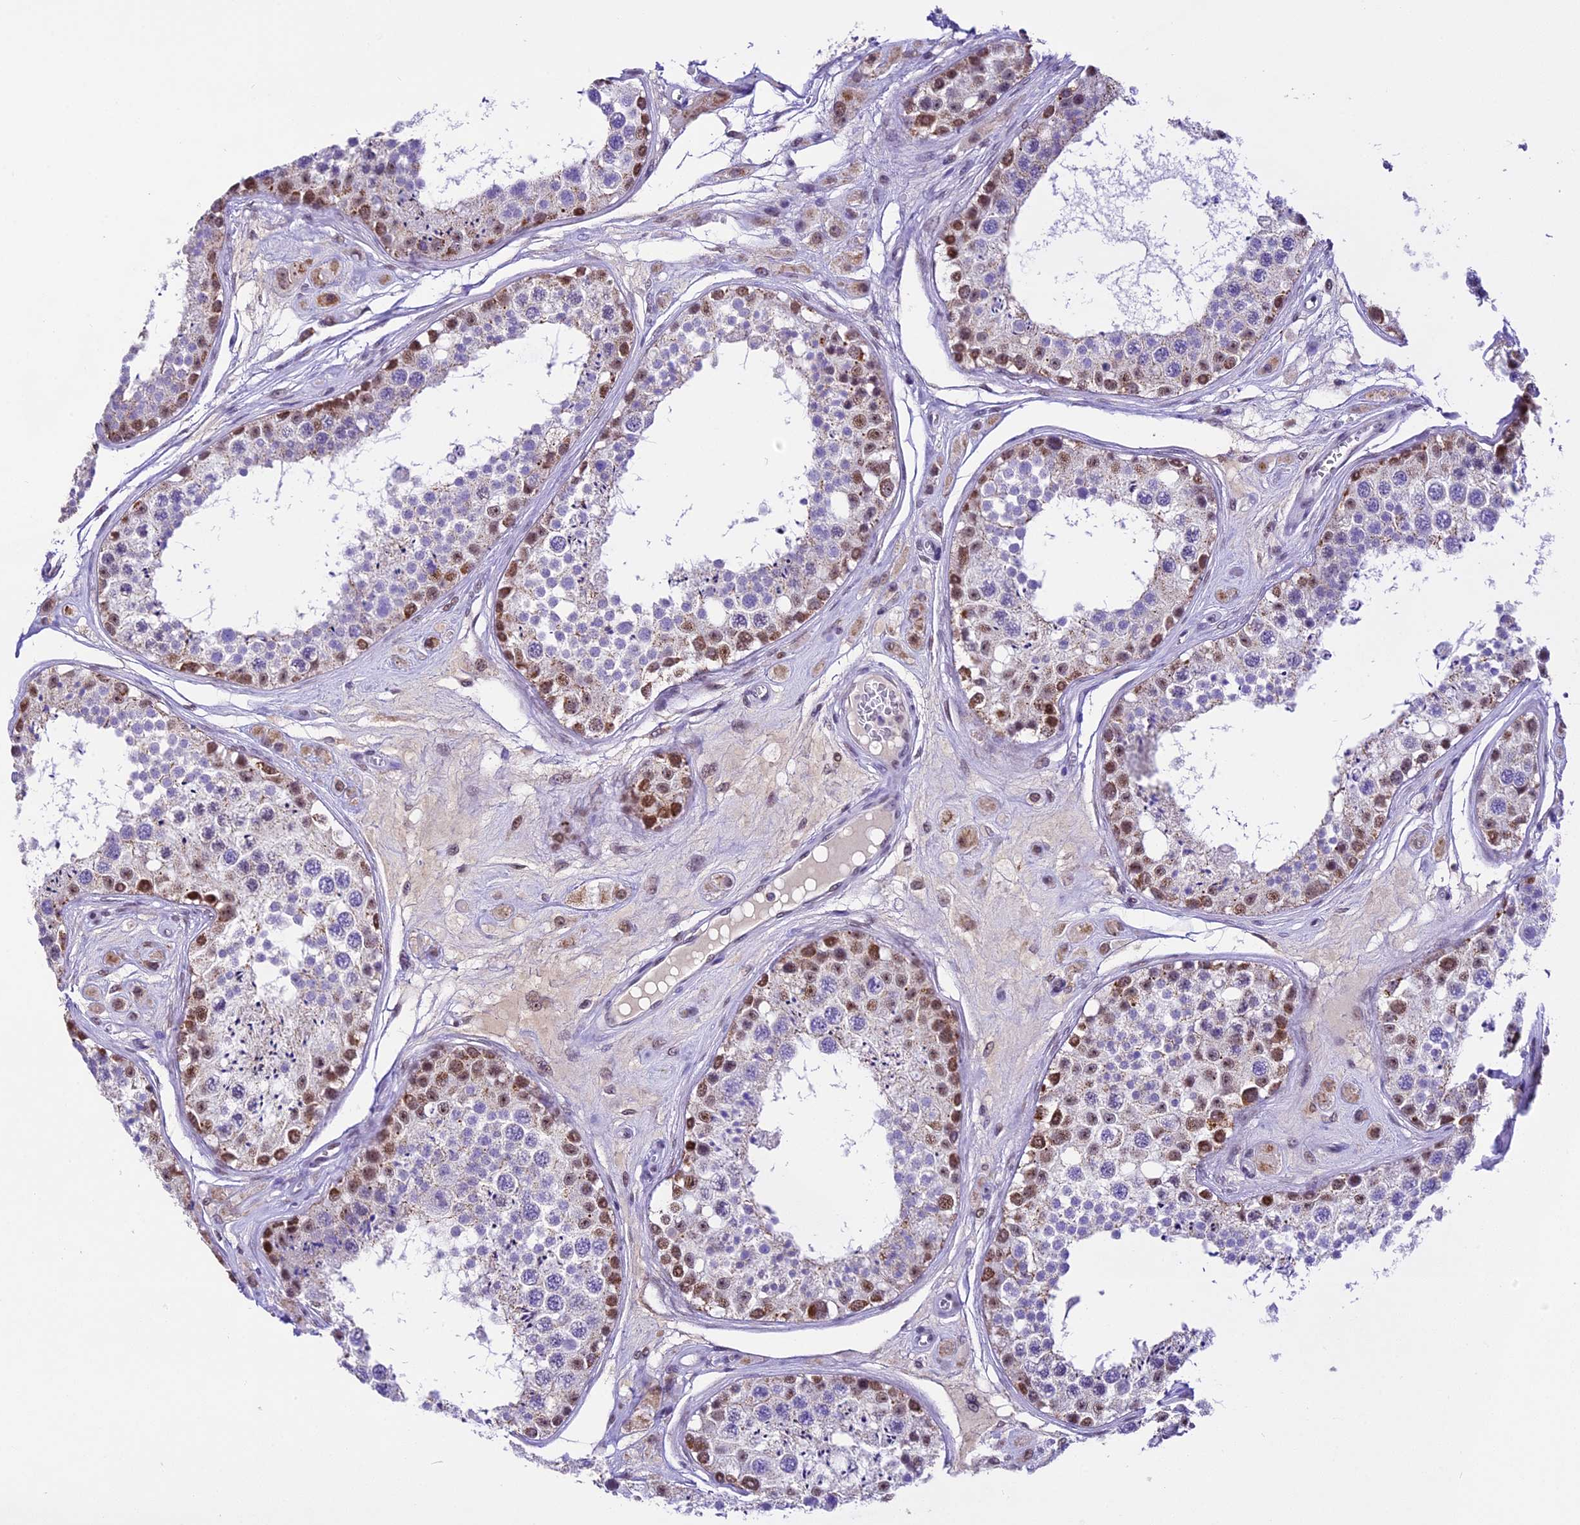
{"staining": {"intensity": "moderate", "quantity": "25%-75%", "location": "nuclear"}, "tissue": "testis", "cell_type": "Cells in seminiferous ducts", "image_type": "normal", "snomed": [{"axis": "morphology", "description": "Normal tissue, NOS"}, {"axis": "topography", "description": "Testis"}], "caption": "Testis stained with IHC demonstrates moderate nuclear expression in about 25%-75% of cells in seminiferous ducts. (DAB IHC with brightfield microscopy, high magnification).", "gene": "CARS2", "patient": {"sex": "male", "age": 25}}